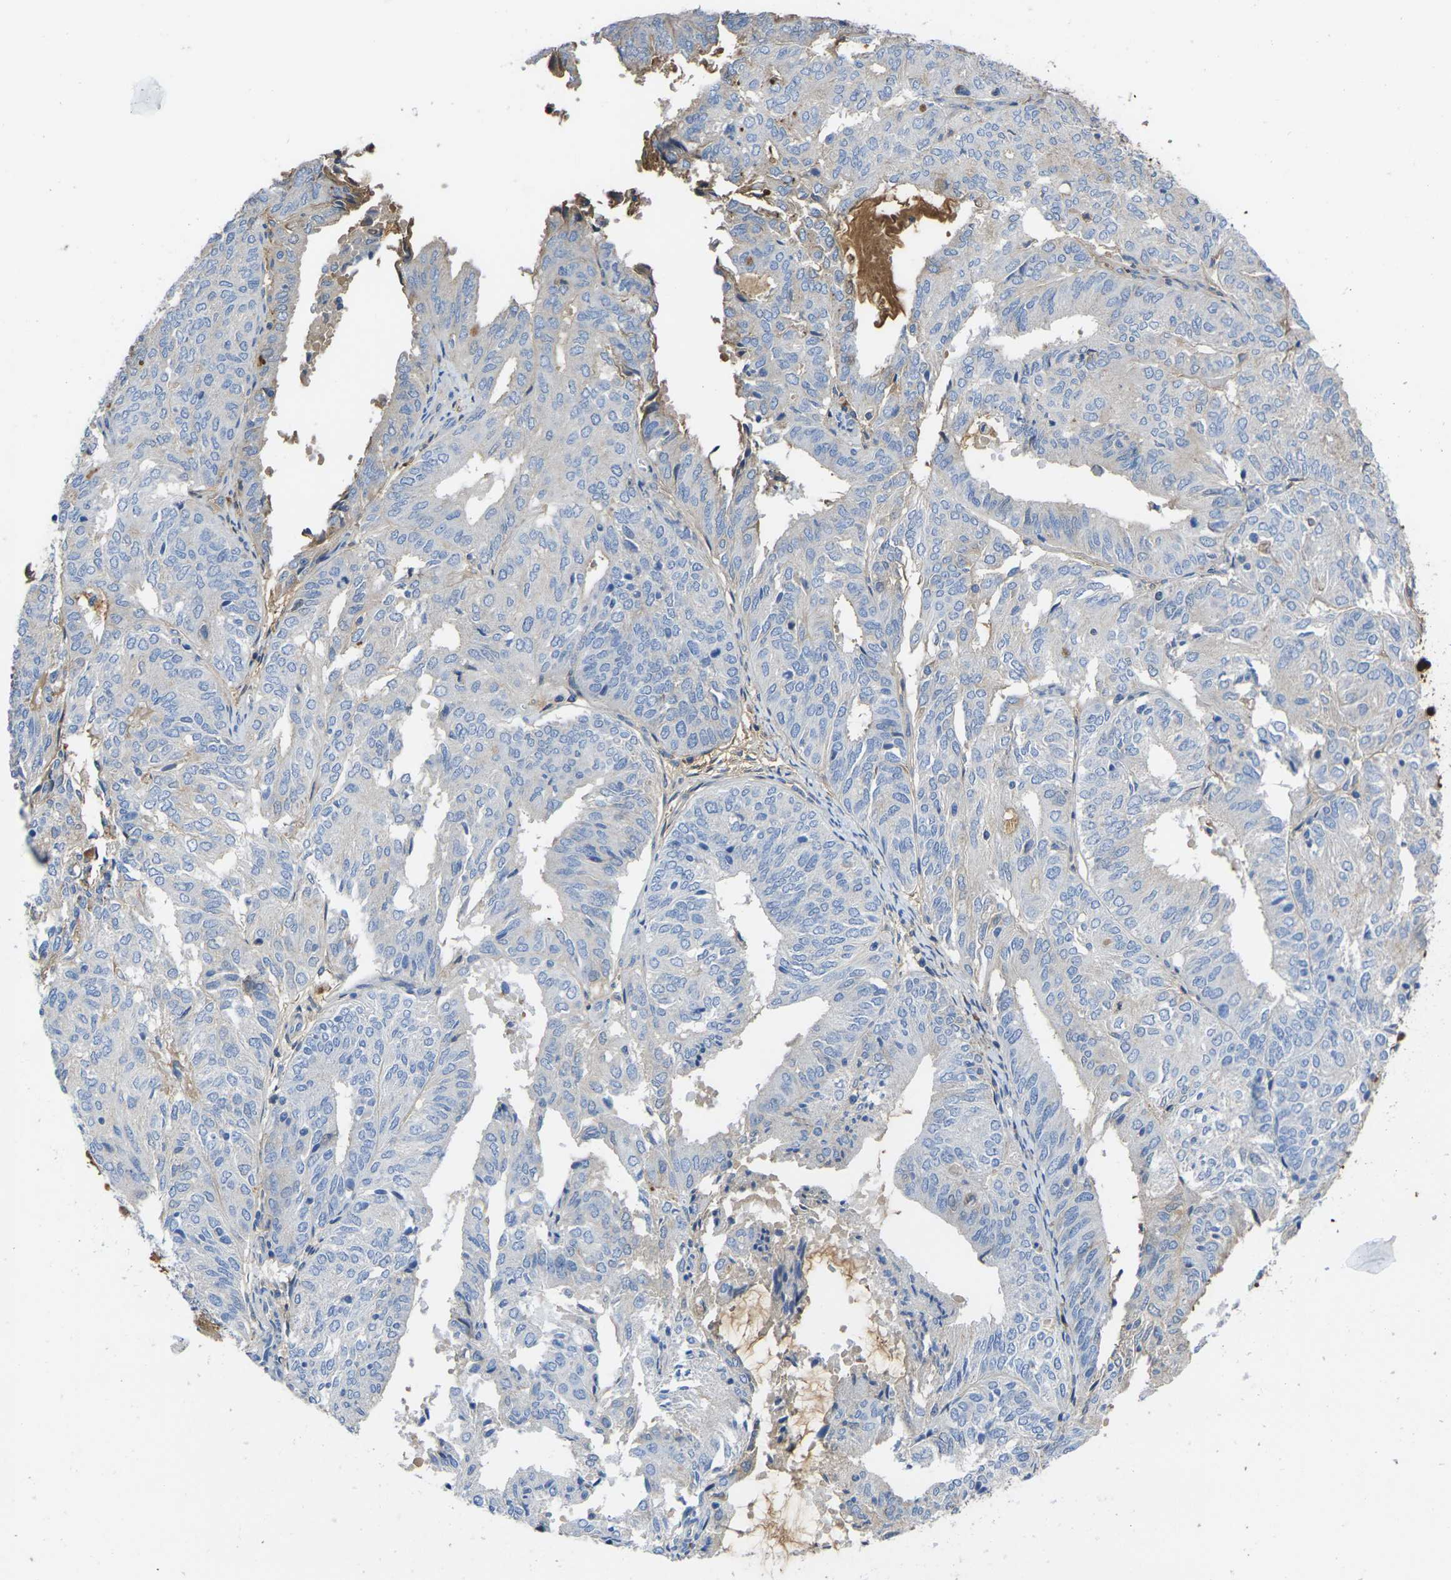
{"staining": {"intensity": "negative", "quantity": "none", "location": "none"}, "tissue": "endometrial cancer", "cell_type": "Tumor cells", "image_type": "cancer", "snomed": [{"axis": "morphology", "description": "Adenocarcinoma, NOS"}, {"axis": "topography", "description": "Uterus"}], "caption": "DAB (3,3'-diaminobenzidine) immunohistochemical staining of endometrial cancer reveals no significant staining in tumor cells.", "gene": "GREM2", "patient": {"sex": "female", "age": 60}}